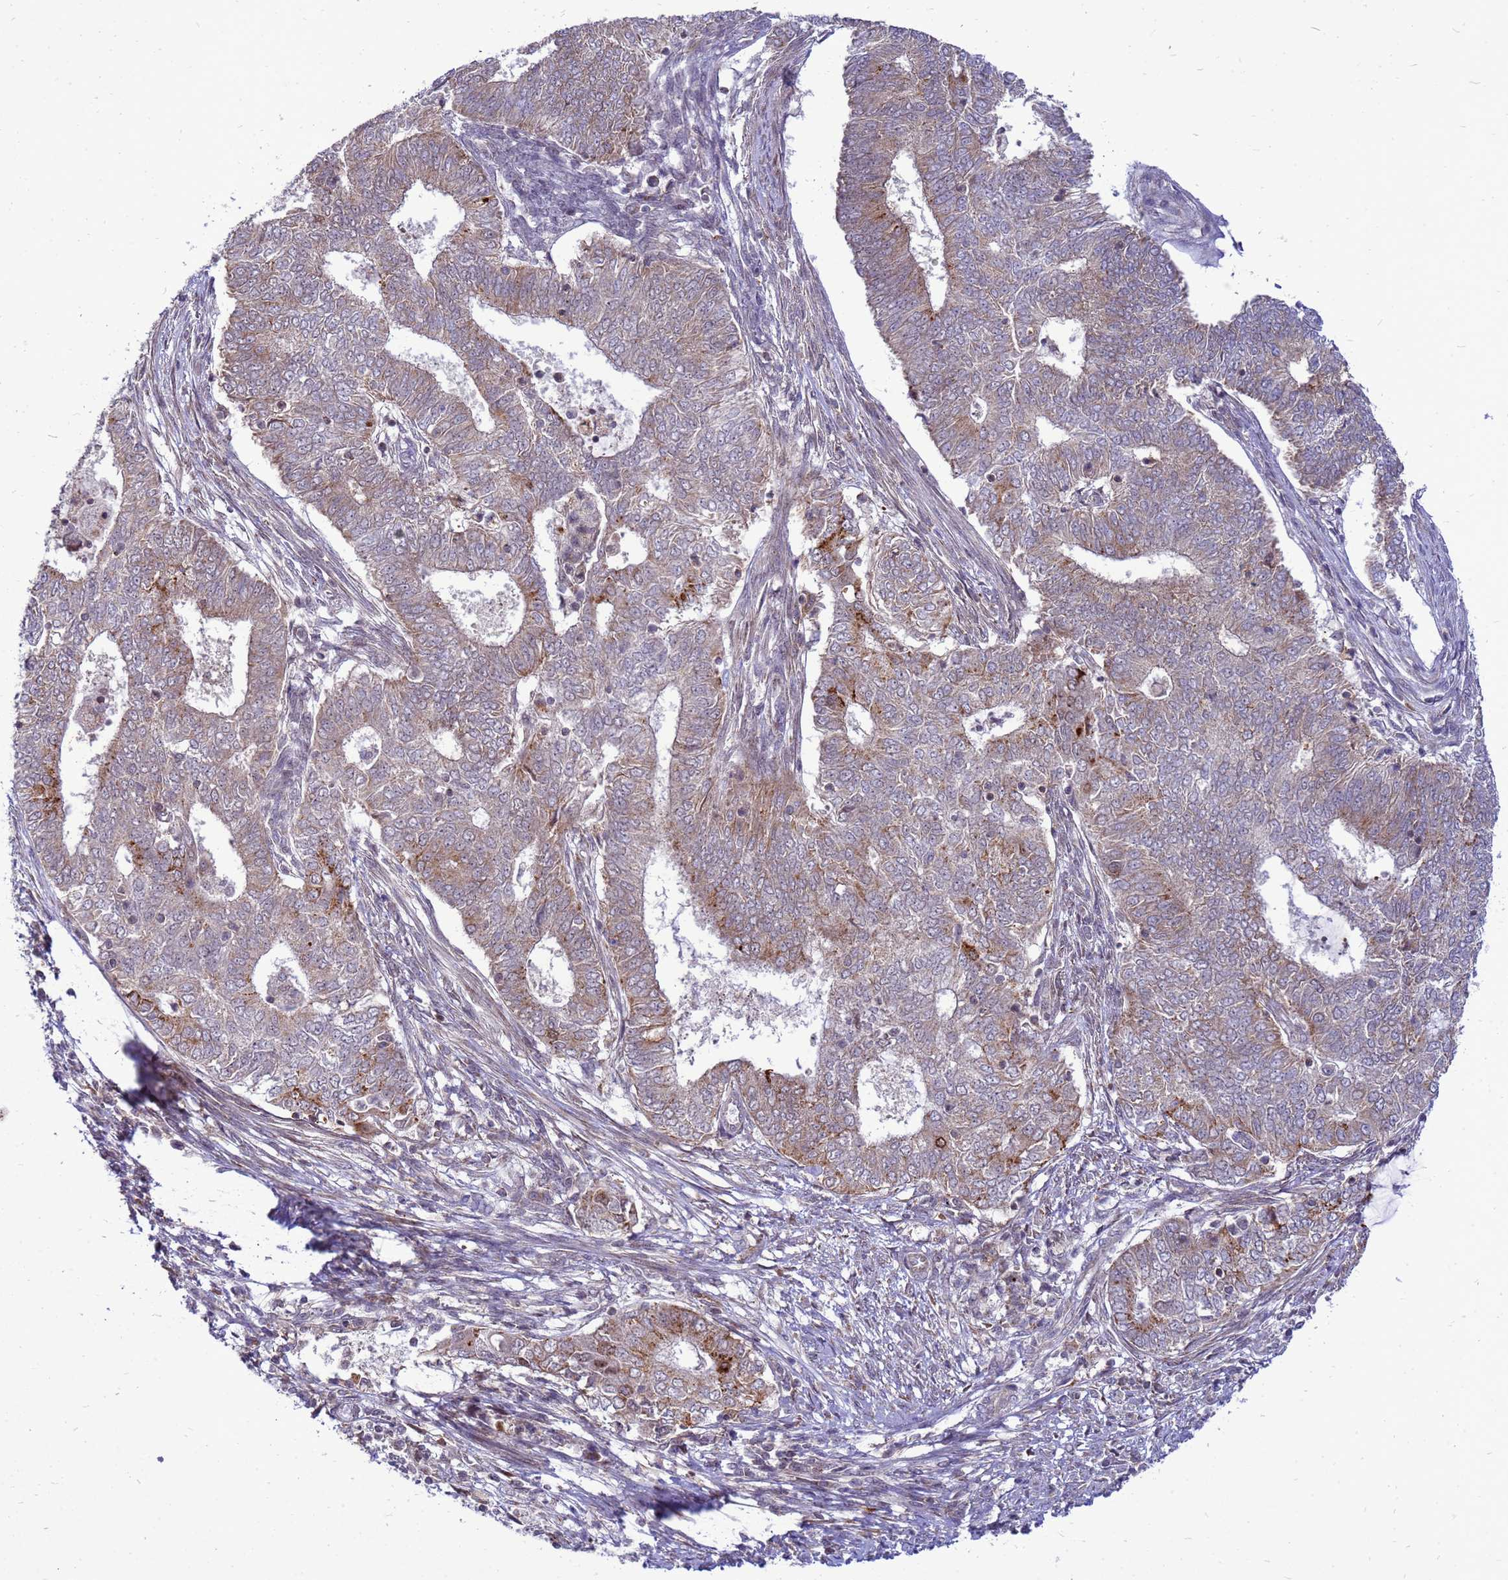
{"staining": {"intensity": "moderate", "quantity": "25%-75%", "location": "cytoplasmic/membranous"}, "tissue": "endometrial cancer", "cell_type": "Tumor cells", "image_type": "cancer", "snomed": [{"axis": "morphology", "description": "Adenocarcinoma, NOS"}, {"axis": "topography", "description": "Endometrium"}], "caption": "Tumor cells exhibit medium levels of moderate cytoplasmic/membranous positivity in approximately 25%-75% of cells in human endometrial adenocarcinoma.", "gene": "C12orf43", "patient": {"sex": "female", "age": 62}}